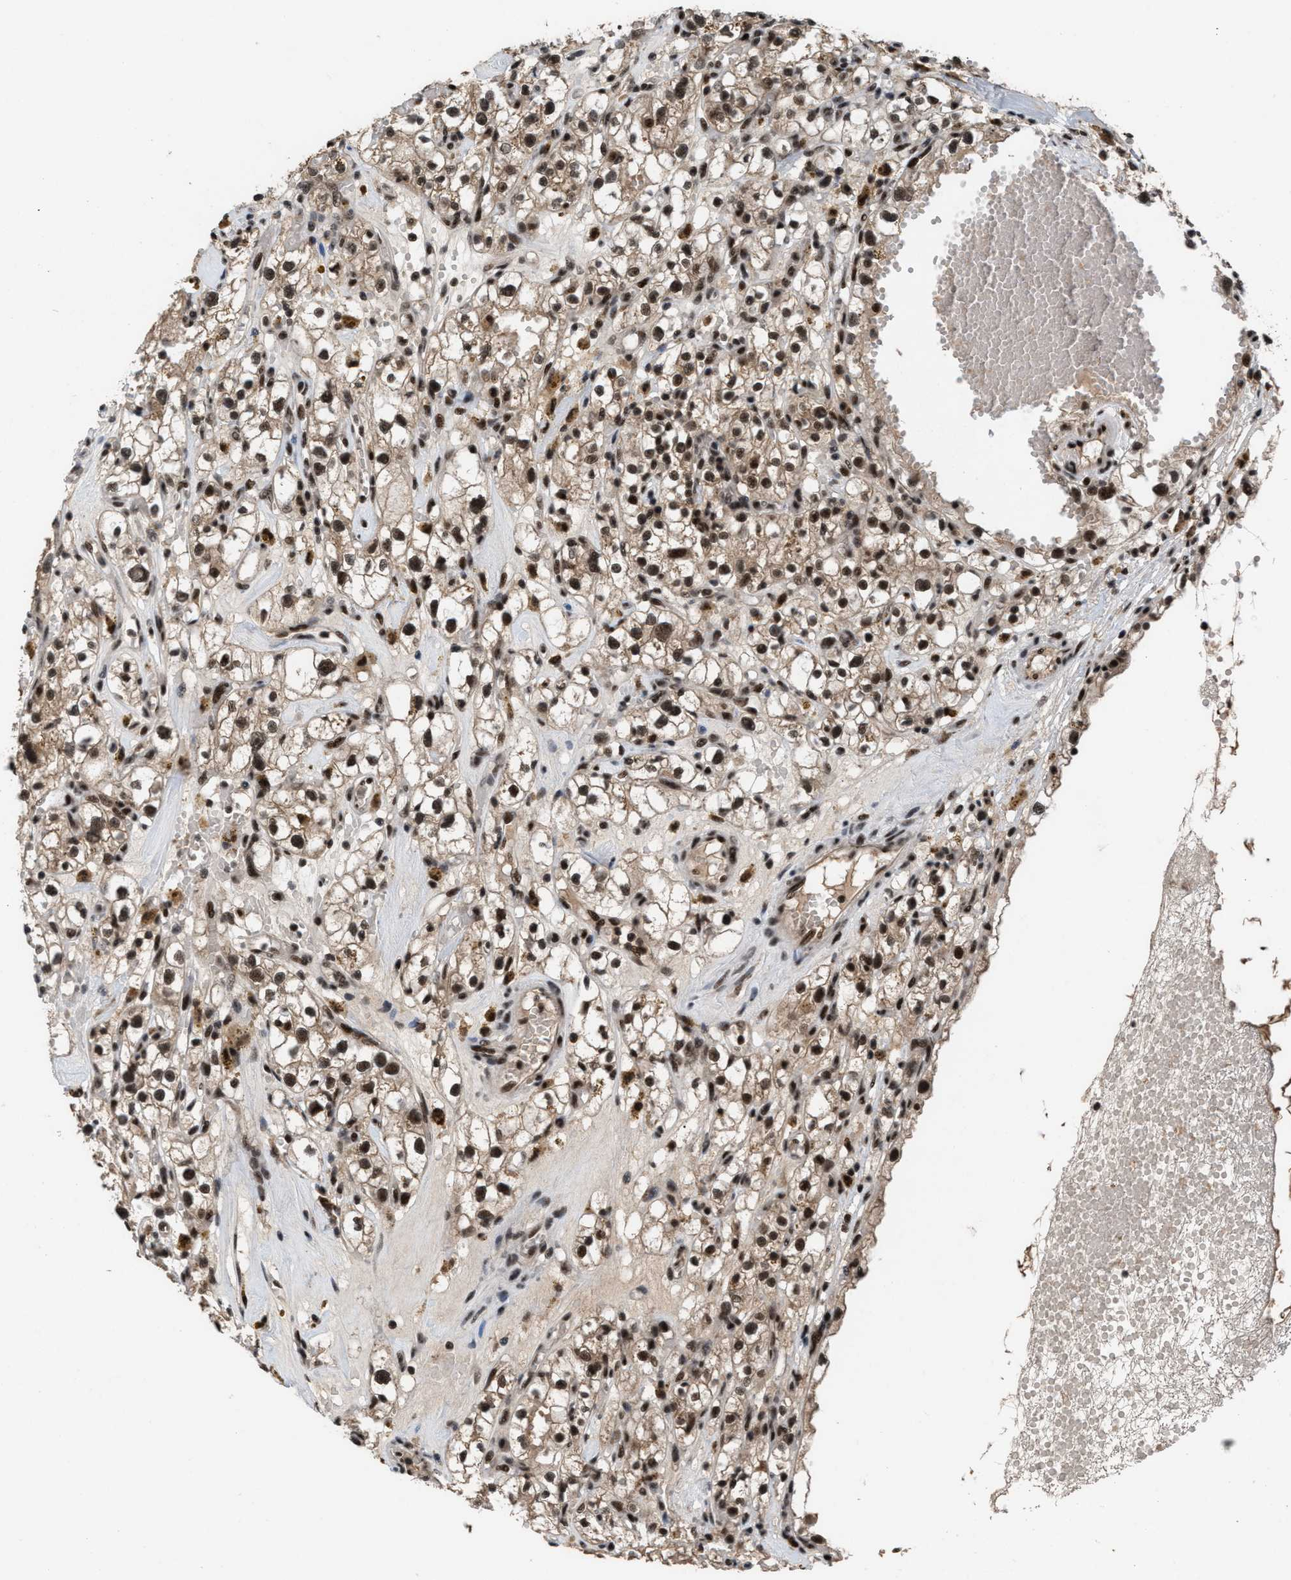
{"staining": {"intensity": "strong", "quantity": ">75%", "location": "nuclear"}, "tissue": "renal cancer", "cell_type": "Tumor cells", "image_type": "cancer", "snomed": [{"axis": "morphology", "description": "Adenocarcinoma, NOS"}, {"axis": "topography", "description": "Kidney"}], "caption": "Protein expression analysis of adenocarcinoma (renal) shows strong nuclear staining in approximately >75% of tumor cells.", "gene": "PRPF4", "patient": {"sex": "male", "age": 56}}